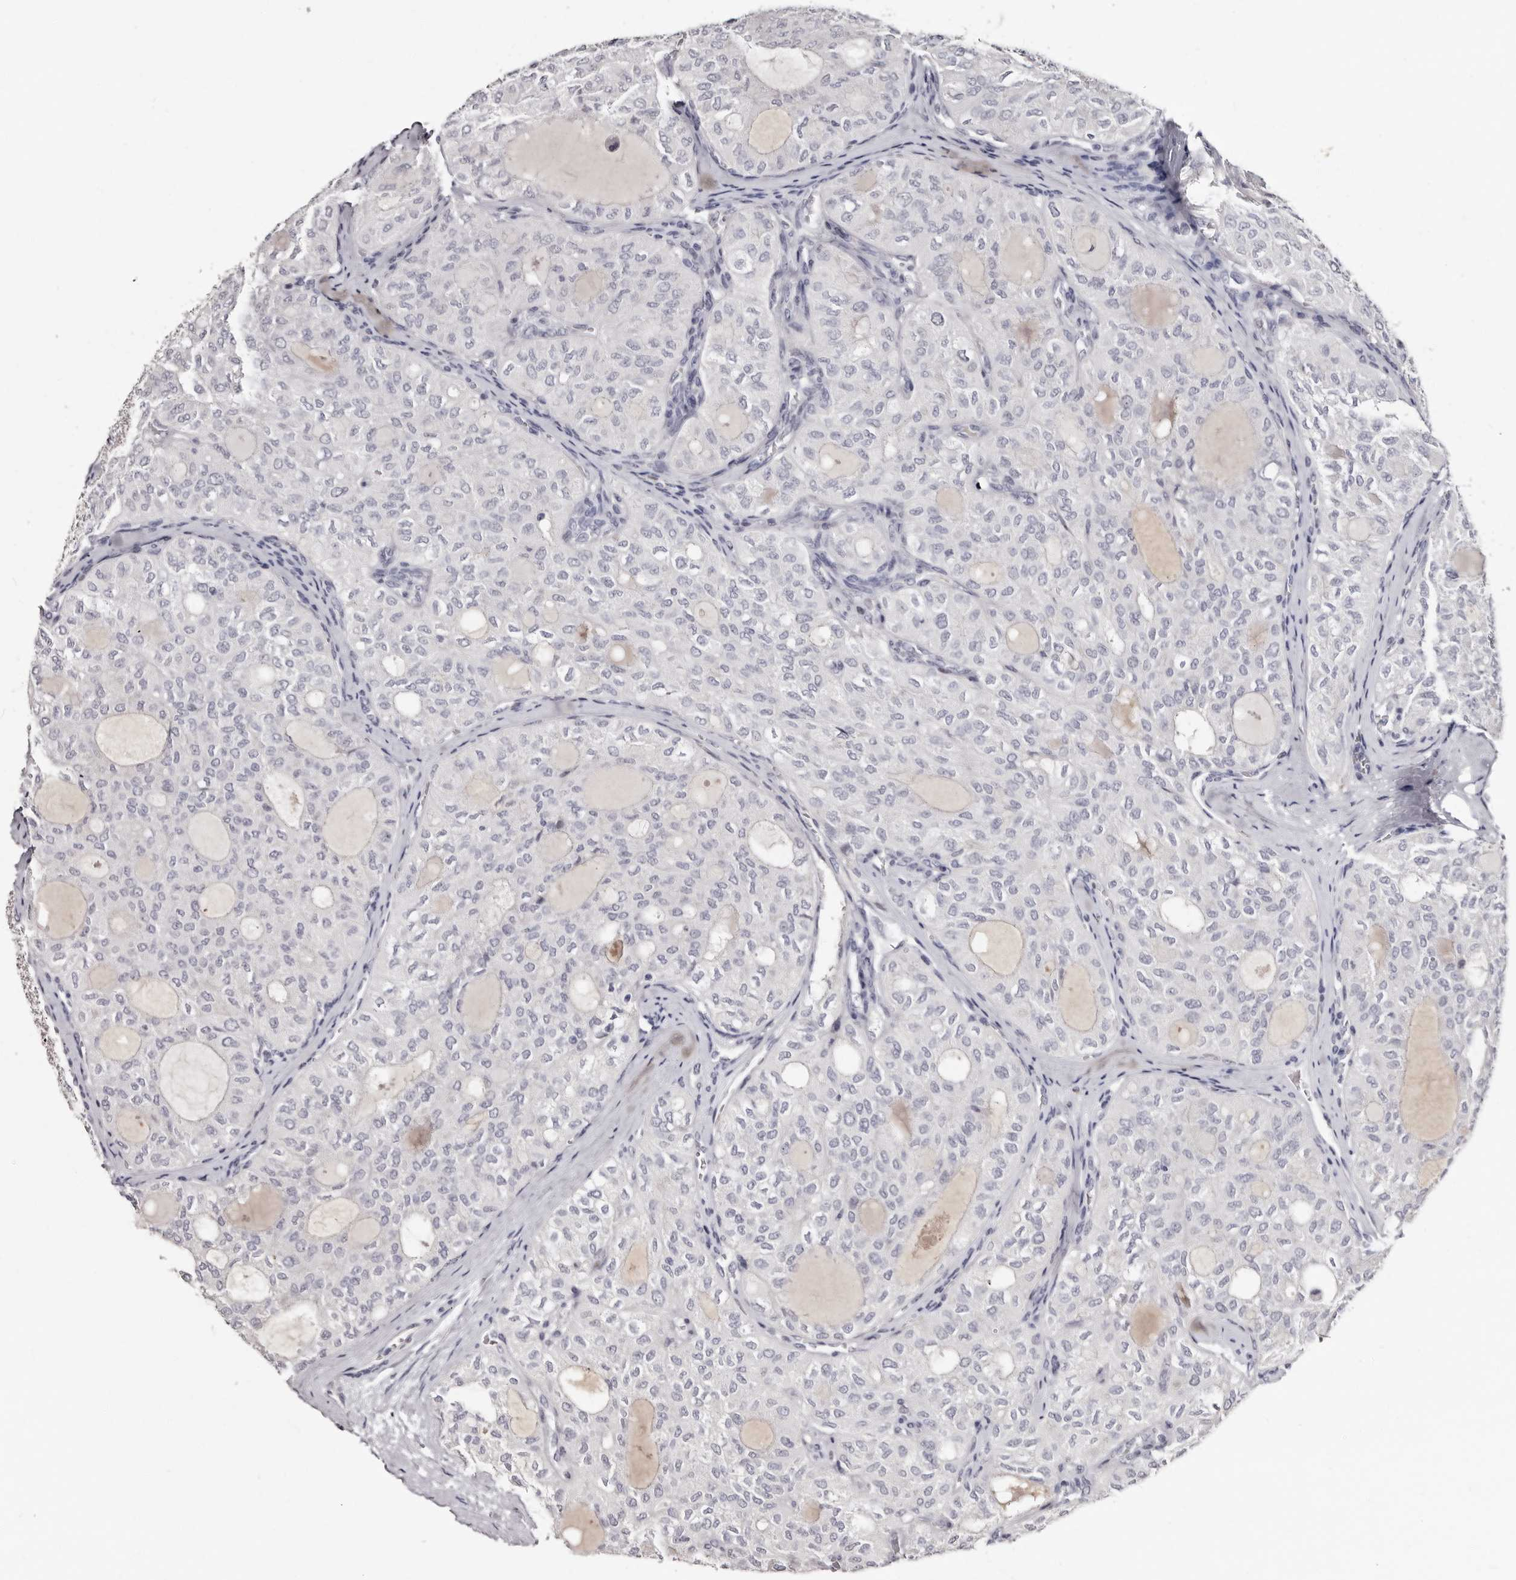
{"staining": {"intensity": "negative", "quantity": "none", "location": "none"}, "tissue": "thyroid cancer", "cell_type": "Tumor cells", "image_type": "cancer", "snomed": [{"axis": "morphology", "description": "Follicular adenoma carcinoma, NOS"}, {"axis": "topography", "description": "Thyroid gland"}], "caption": "This is an IHC histopathology image of human thyroid cancer (follicular adenoma carcinoma). There is no positivity in tumor cells.", "gene": "TBC1D22B", "patient": {"sex": "male", "age": 75}}